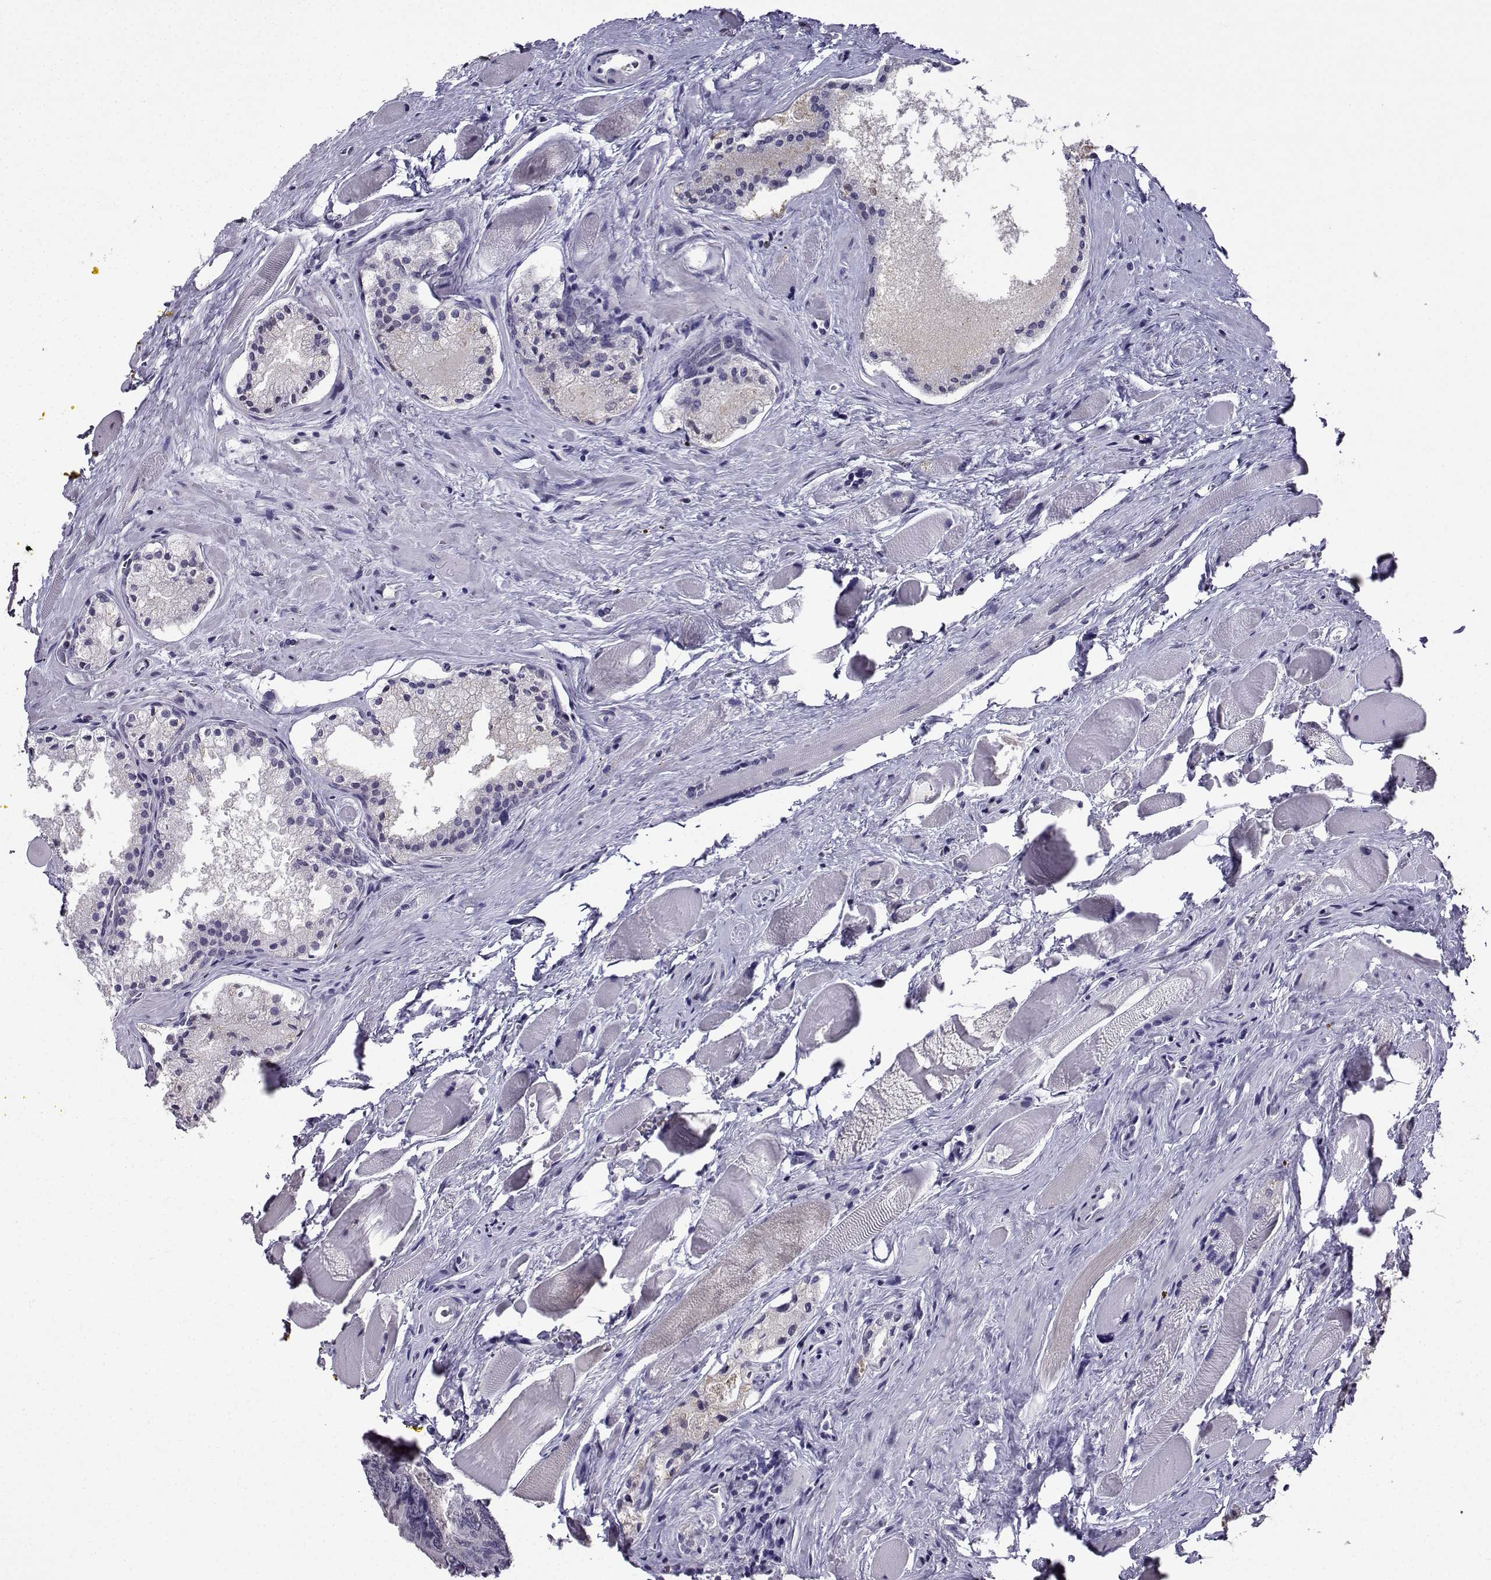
{"staining": {"intensity": "negative", "quantity": "none", "location": "none"}, "tissue": "prostate cancer", "cell_type": "Tumor cells", "image_type": "cancer", "snomed": [{"axis": "morphology", "description": "Adenocarcinoma, NOS"}, {"axis": "morphology", "description": "Adenocarcinoma, High grade"}, {"axis": "topography", "description": "Prostate"}], "caption": "The IHC micrograph has no significant staining in tumor cells of prostate adenocarcinoma tissue.", "gene": "LRFN2", "patient": {"sex": "male", "age": 62}}